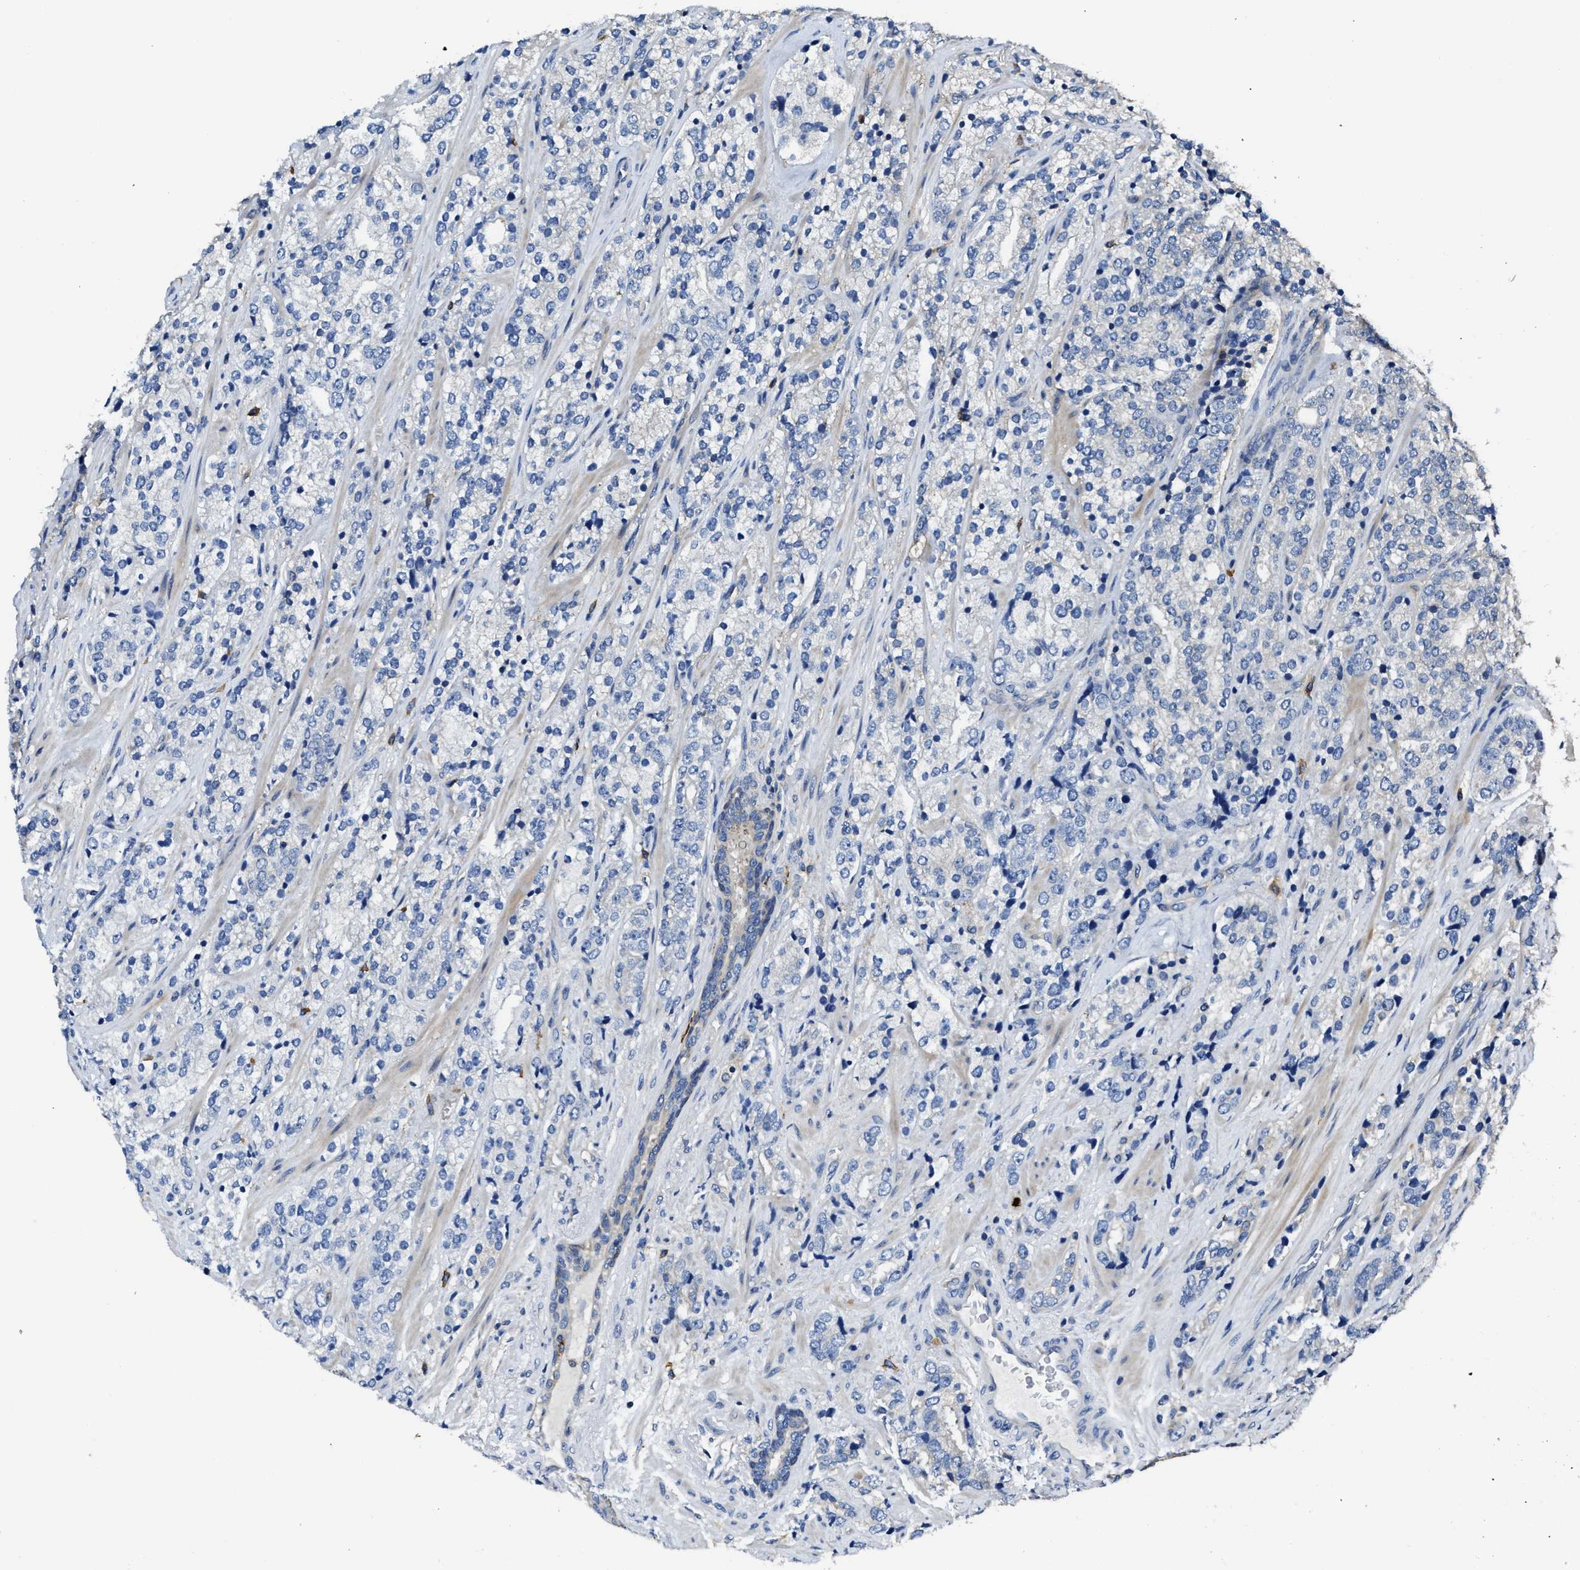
{"staining": {"intensity": "negative", "quantity": "none", "location": "none"}, "tissue": "prostate cancer", "cell_type": "Tumor cells", "image_type": "cancer", "snomed": [{"axis": "morphology", "description": "Adenocarcinoma, High grade"}, {"axis": "topography", "description": "Prostate"}], "caption": "Immunohistochemistry (IHC) photomicrograph of human prostate adenocarcinoma (high-grade) stained for a protein (brown), which exhibits no staining in tumor cells.", "gene": "TRAF6", "patient": {"sex": "male", "age": 71}}